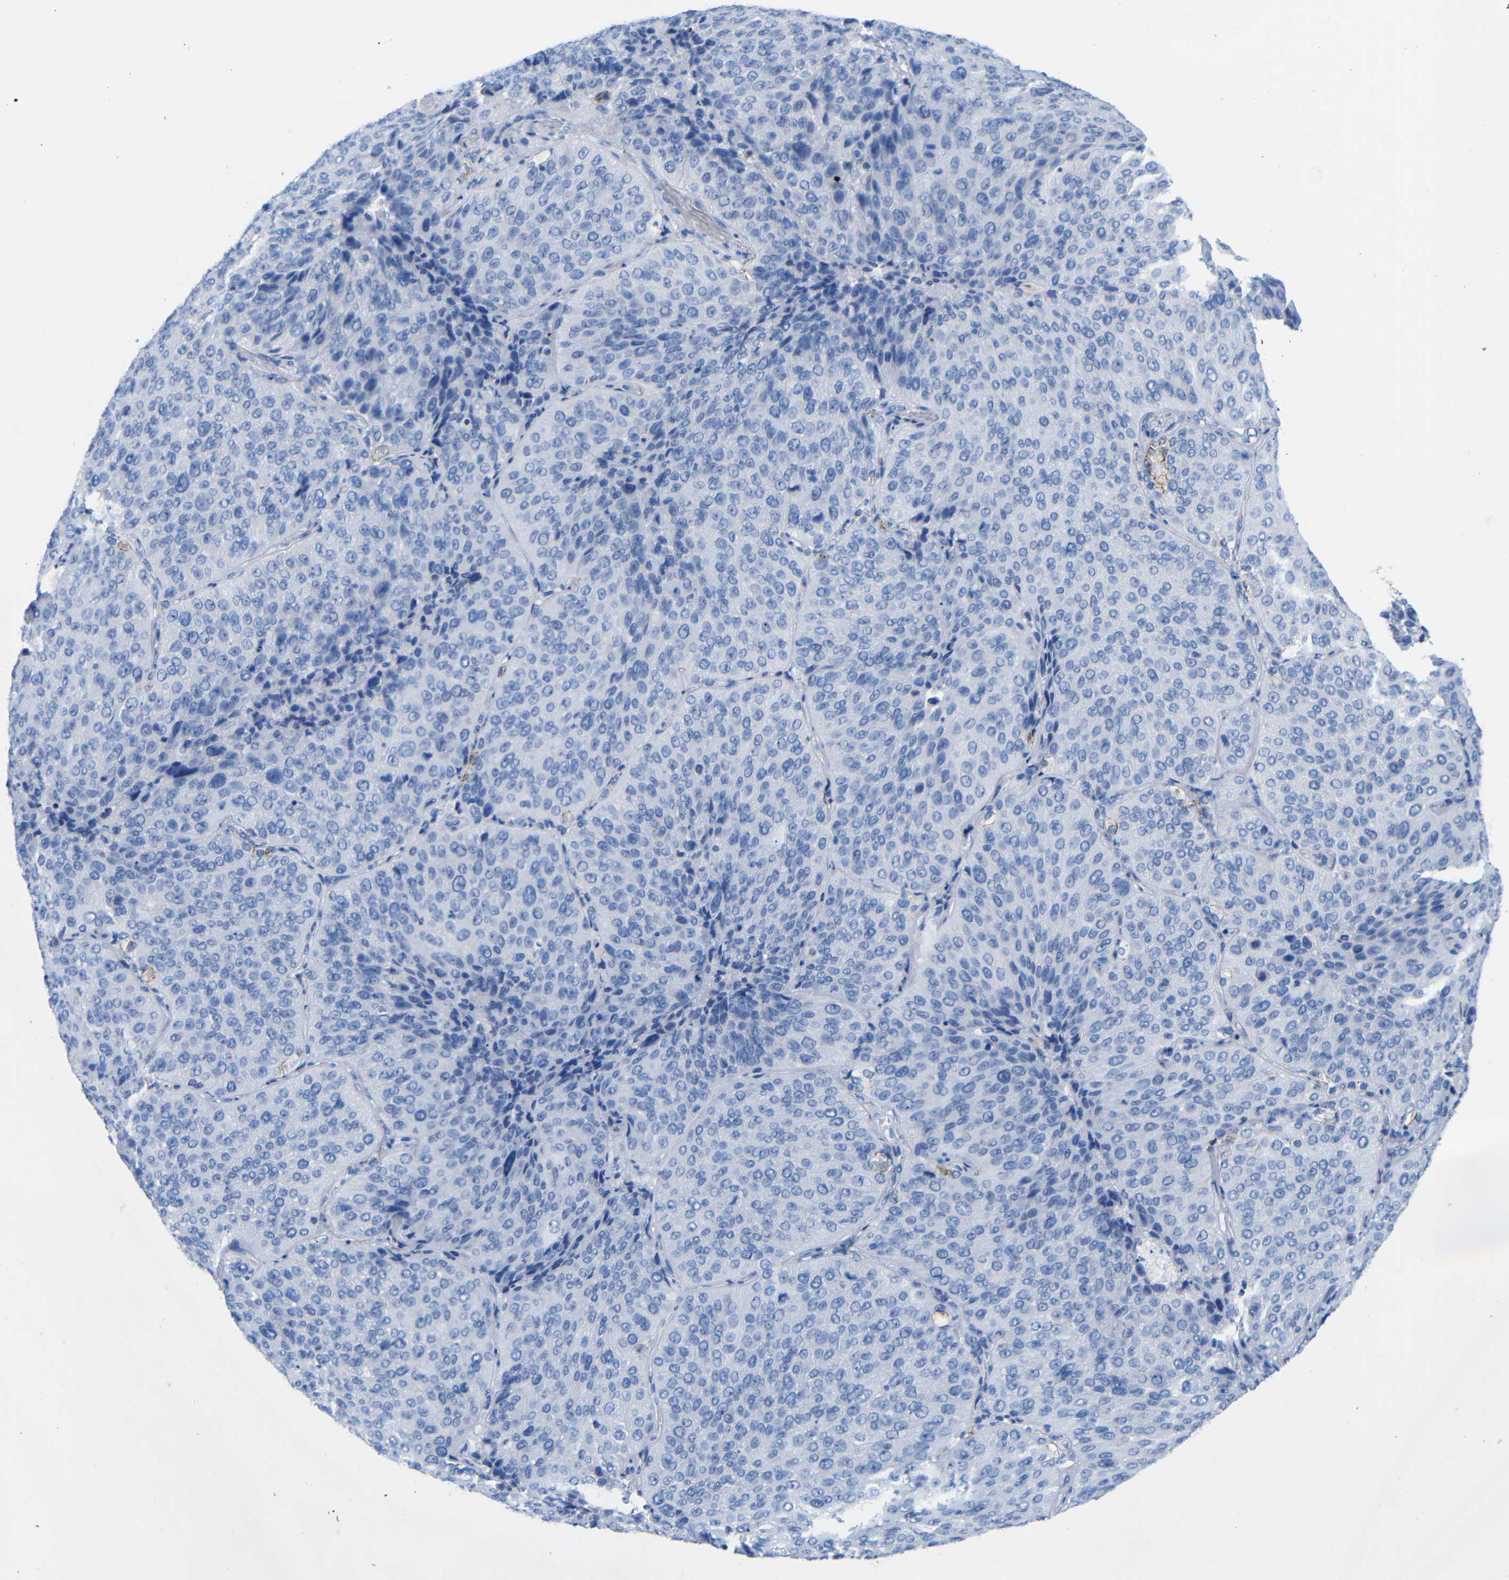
{"staining": {"intensity": "negative", "quantity": "none", "location": "none"}, "tissue": "lung cancer", "cell_type": "Tumor cells", "image_type": "cancer", "snomed": [{"axis": "morphology", "description": "Squamous cell carcinoma, NOS"}, {"axis": "topography", "description": "Lung"}], "caption": "An image of squamous cell carcinoma (lung) stained for a protein shows no brown staining in tumor cells.", "gene": "CGNL1", "patient": {"sex": "male", "age": 54}}